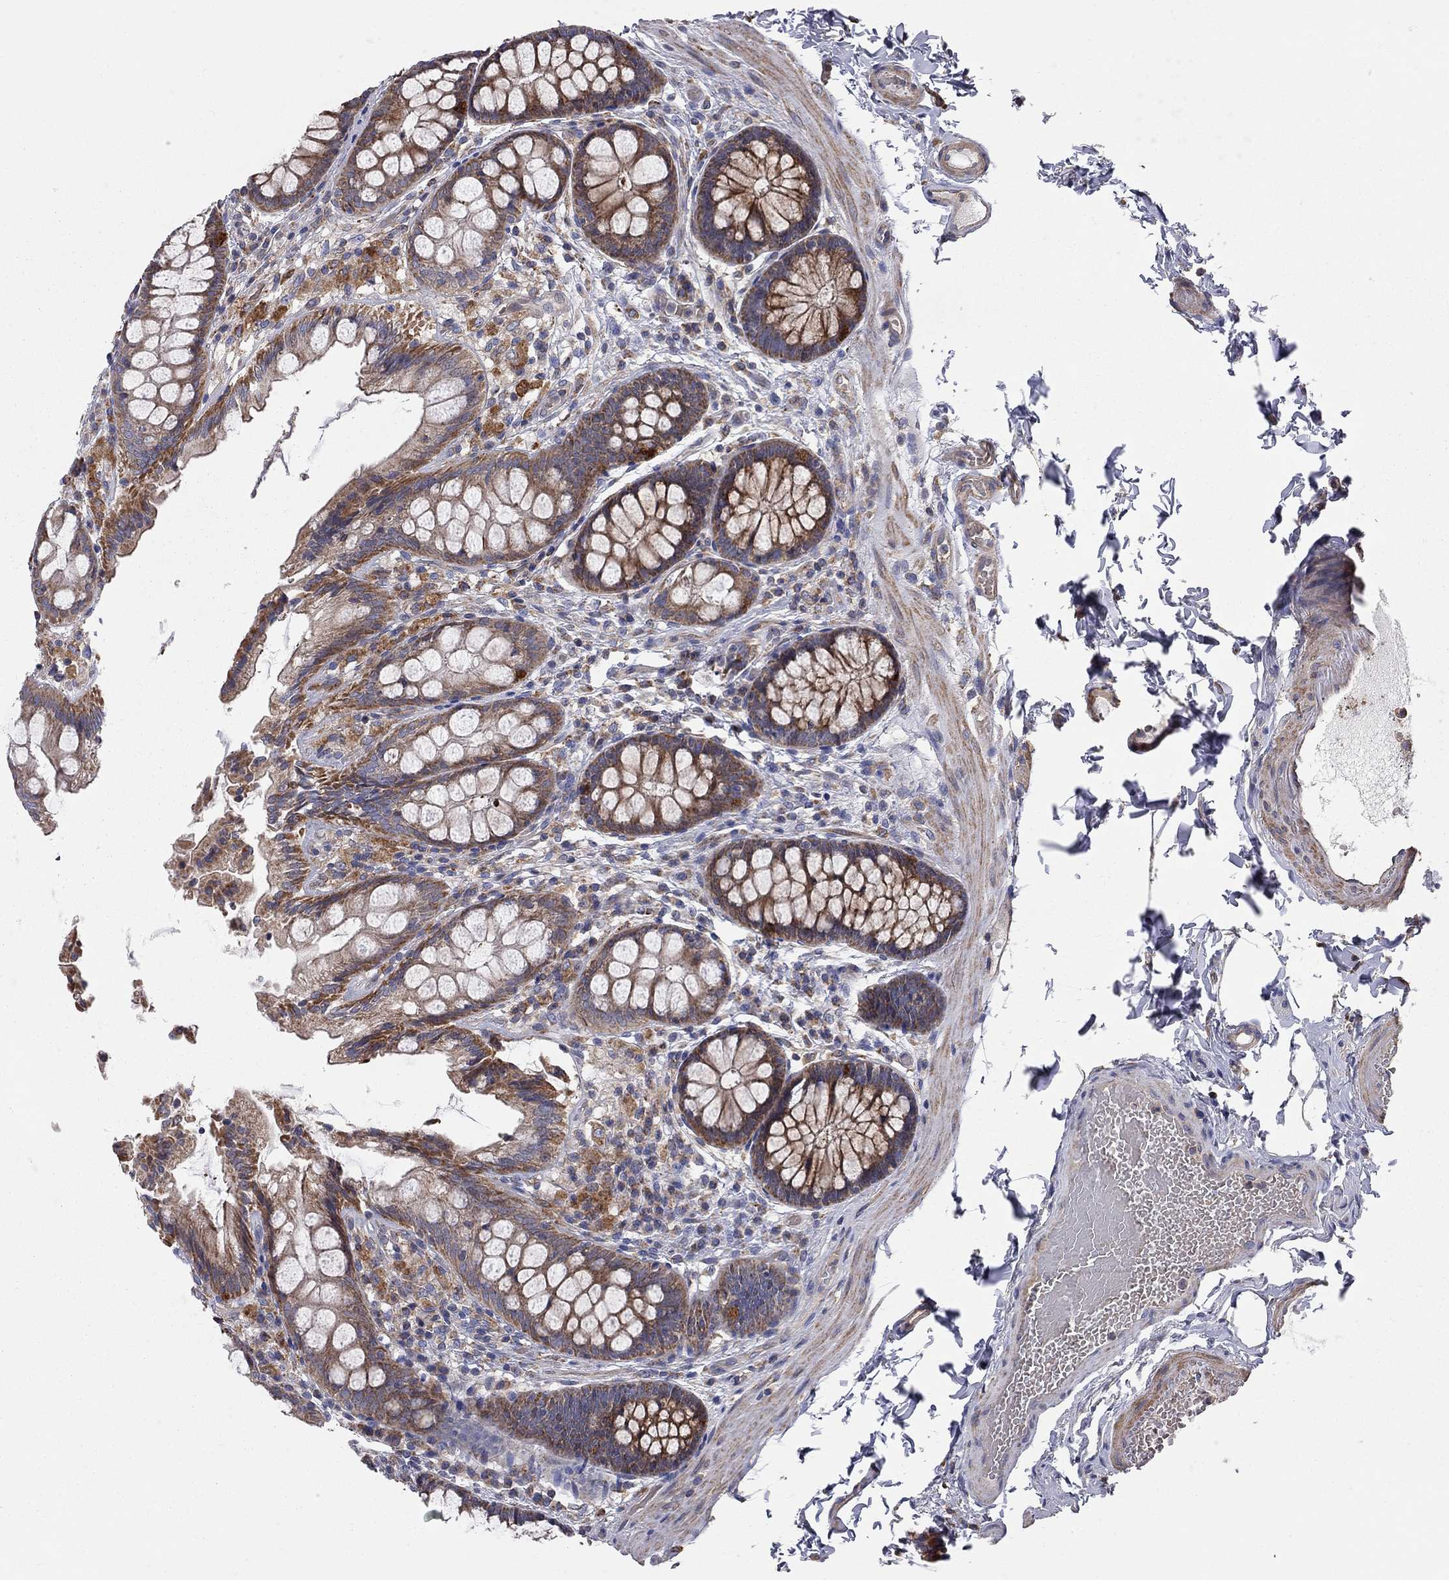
{"staining": {"intensity": "negative", "quantity": "none", "location": "none"}, "tissue": "colon", "cell_type": "Endothelial cells", "image_type": "normal", "snomed": [{"axis": "morphology", "description": "Normal tissue, NOS"}, {"axis": "topography", "description": "Colon"}], "caption": "The photomicrograph reveals no significant positivity in endothelial cells of colon.", "gene": "KANSL1L", "patient": {"sex": "female", "age": 86}}